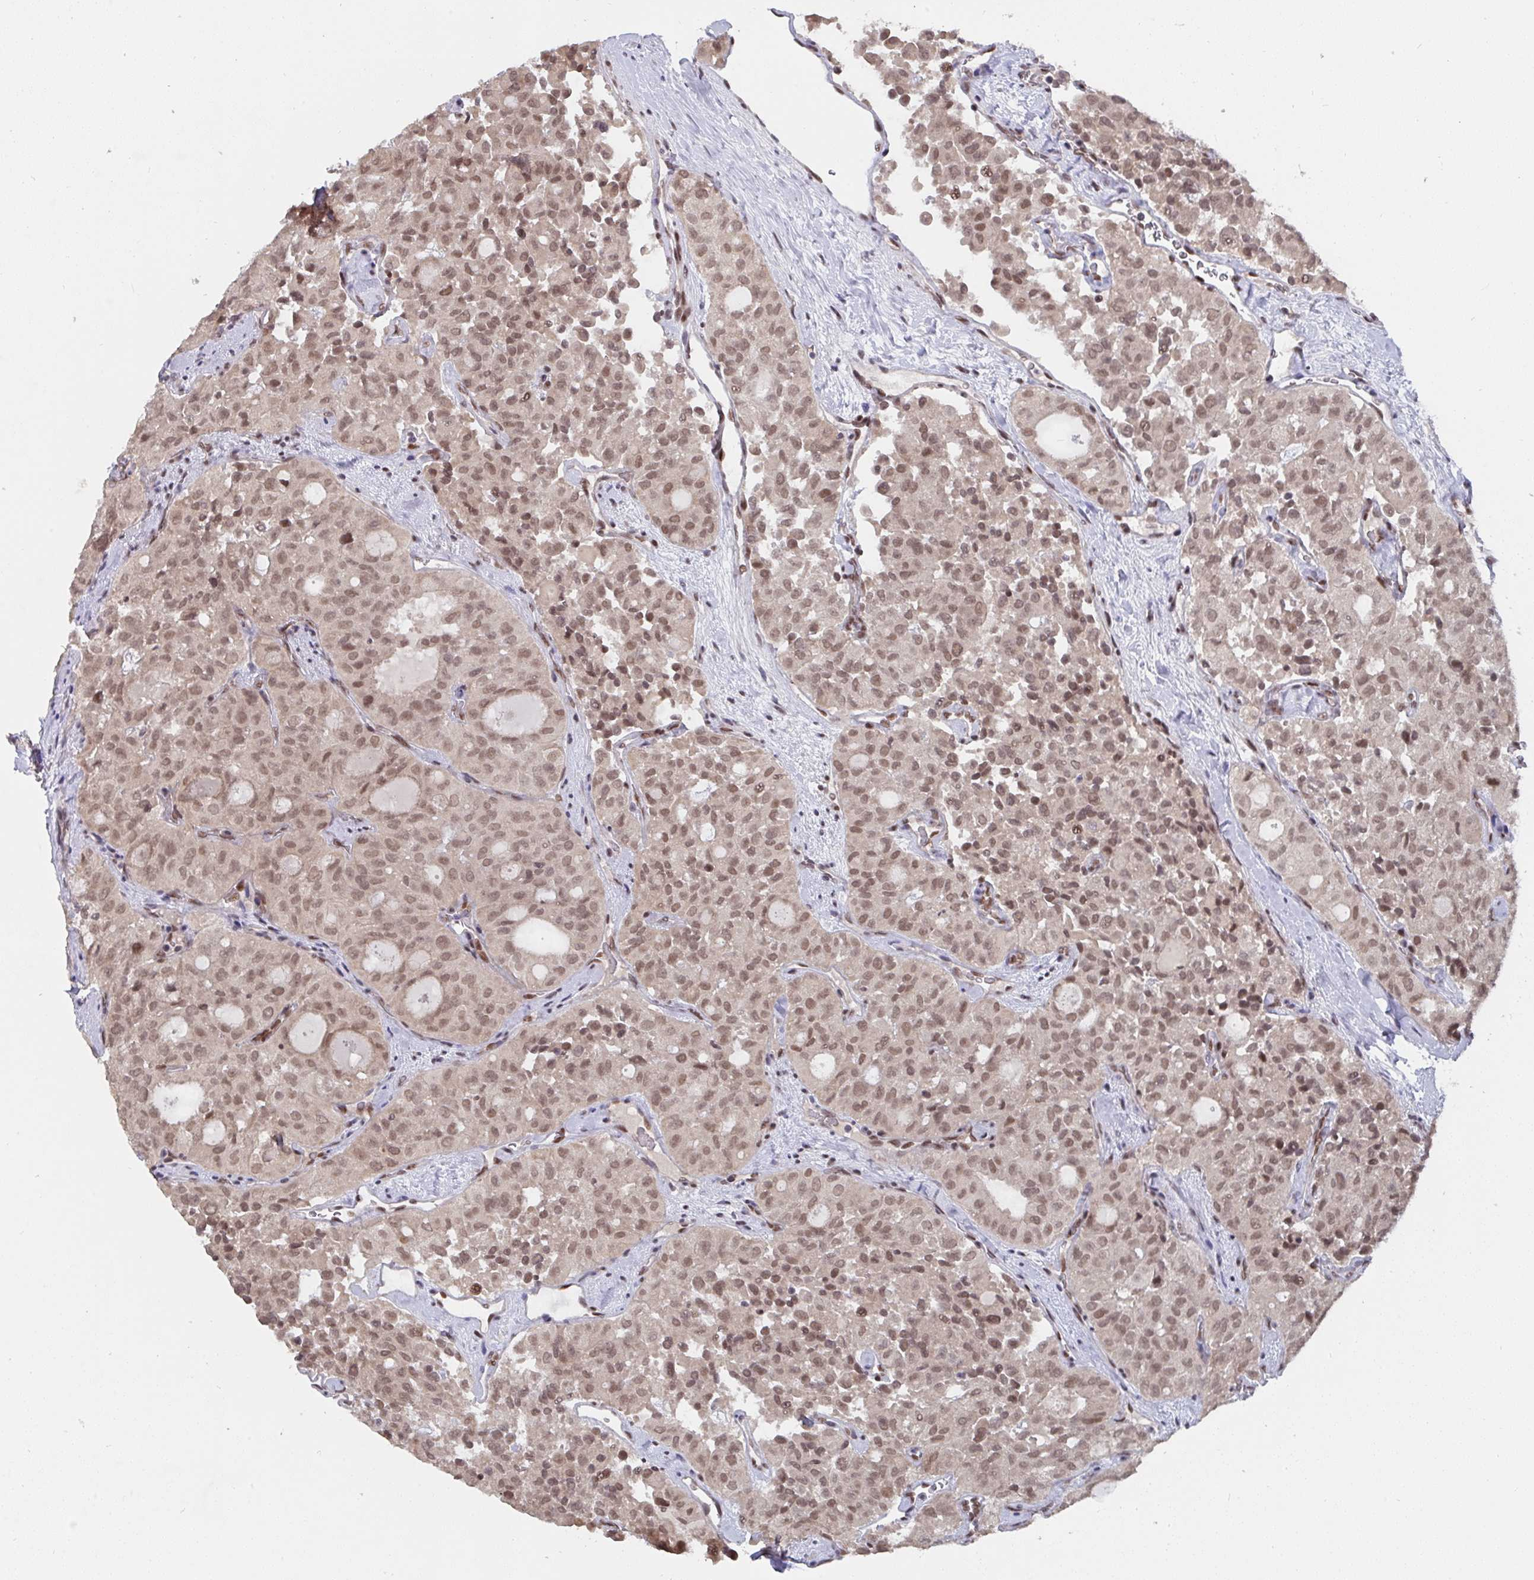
{"staining": {"intensity": "moderate", "quantity": ">75%", "location": "nuclear"}, "tissue": "thyroid cancer", "cell_type": "Tumor cells", "image_type": "cancer", "snomed": [{"axis": "morphology", "description": "Follicular adenoma carcinoma, NOS"}, {"axis": "topography", "description": "Thyroid gland"}], "caption": "Thyroid cancer stained for a protein (brown) reveals moderate nuclear positive expression in about >75% of tumor cells.", "gene": "JMJD1C", "patient": {"sex": "male", "age": 75}}